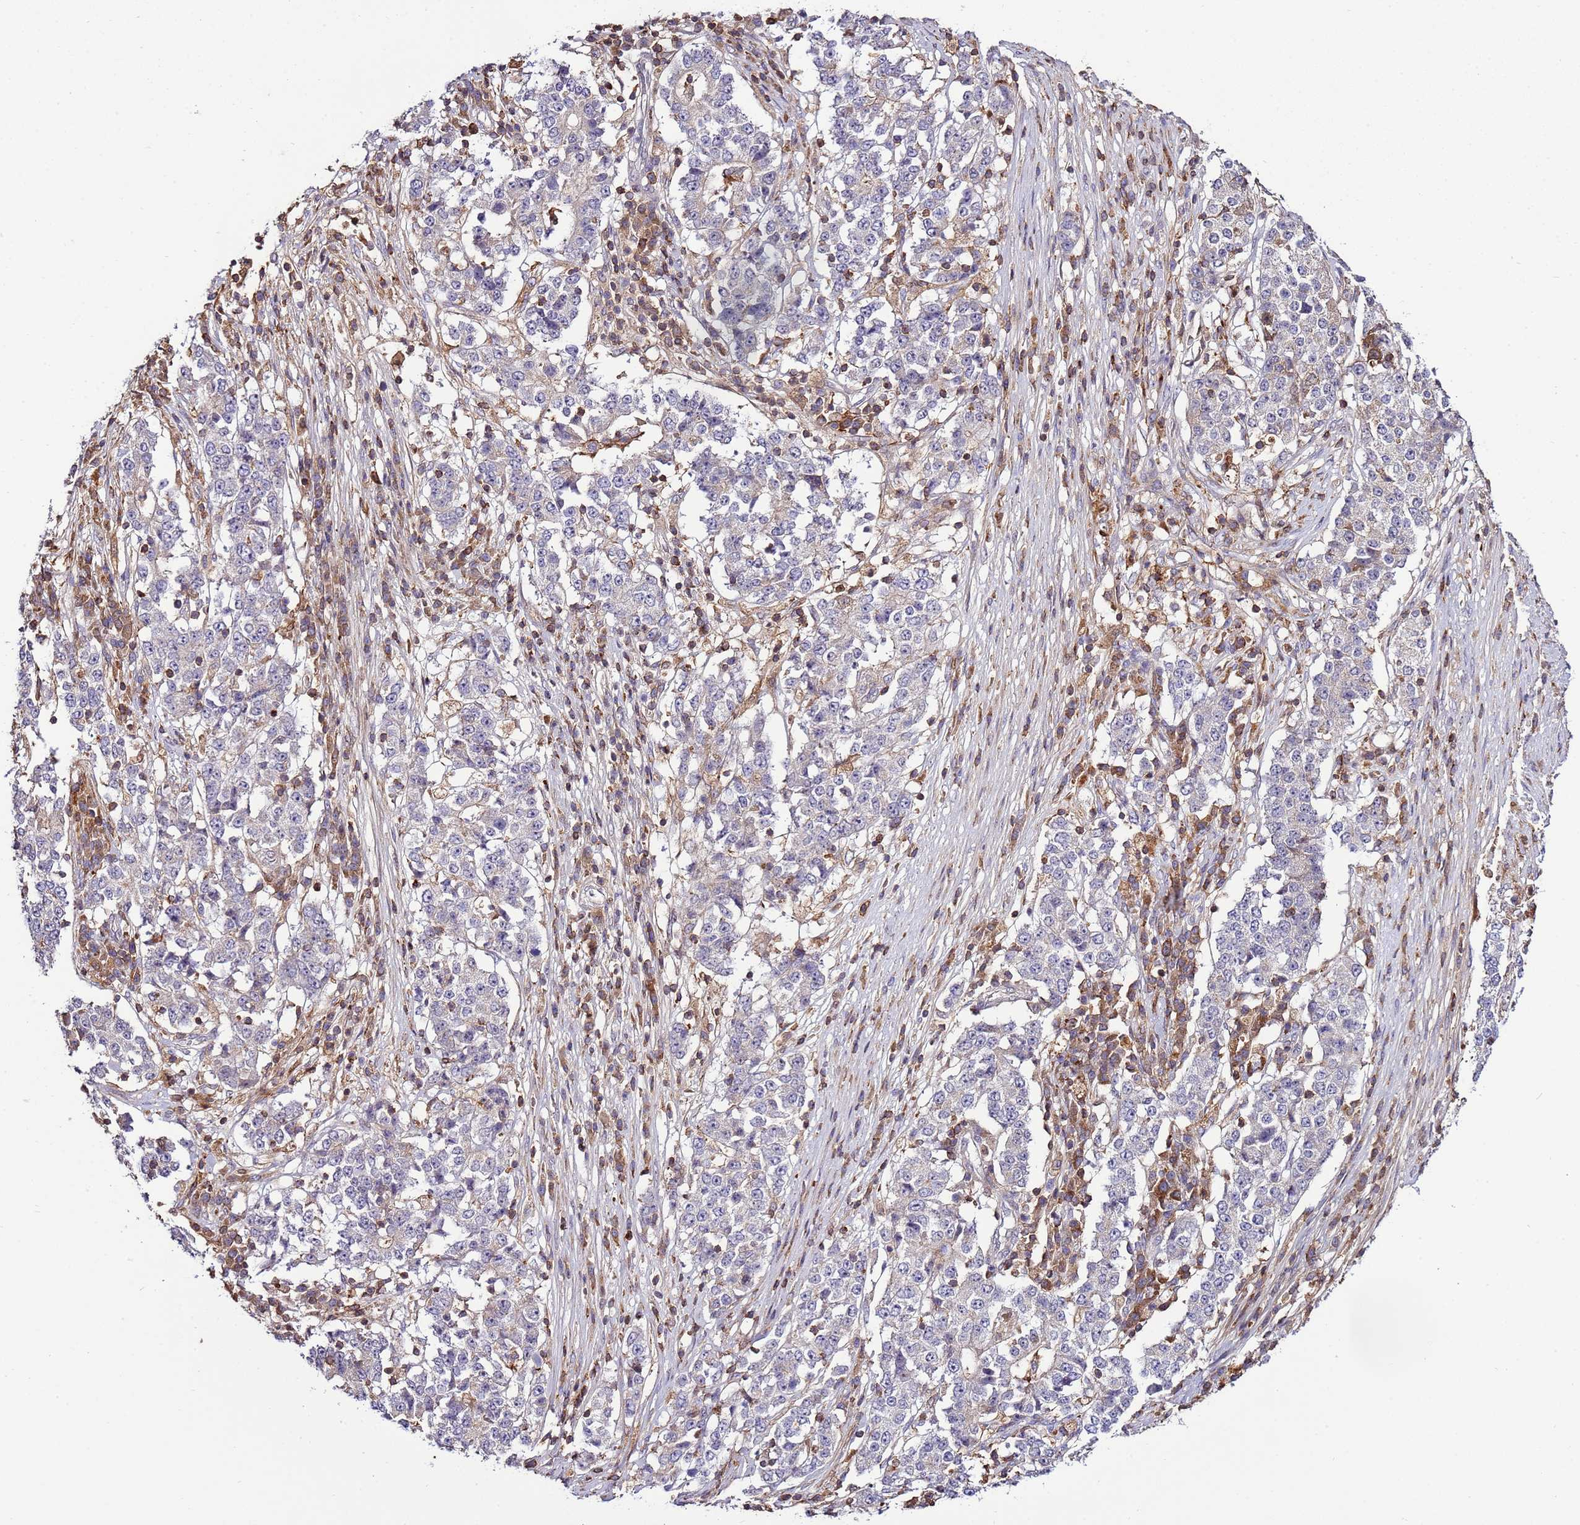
{"staining": {"intensity": "negative", "quantity": "none", "location": "none"}, "tissue": "stomach cancer", "cell_type": "Tumor cells", "image_type": "cancer", "snomed": [{"axis": "morphology", "description": "Adenocarcinoma, NOS"}, {"axis": "topography", "description": "Stomach"}], "caption": "Immunohistochemistry (IHC) of stomach cancer shows no staining in tumor cells. (Brightfield microscopy of DAB immunohistochemistry (IHC) at high magnification).", "gene": "ZNF624", "patient": {"sex": "male", "age": 59}}